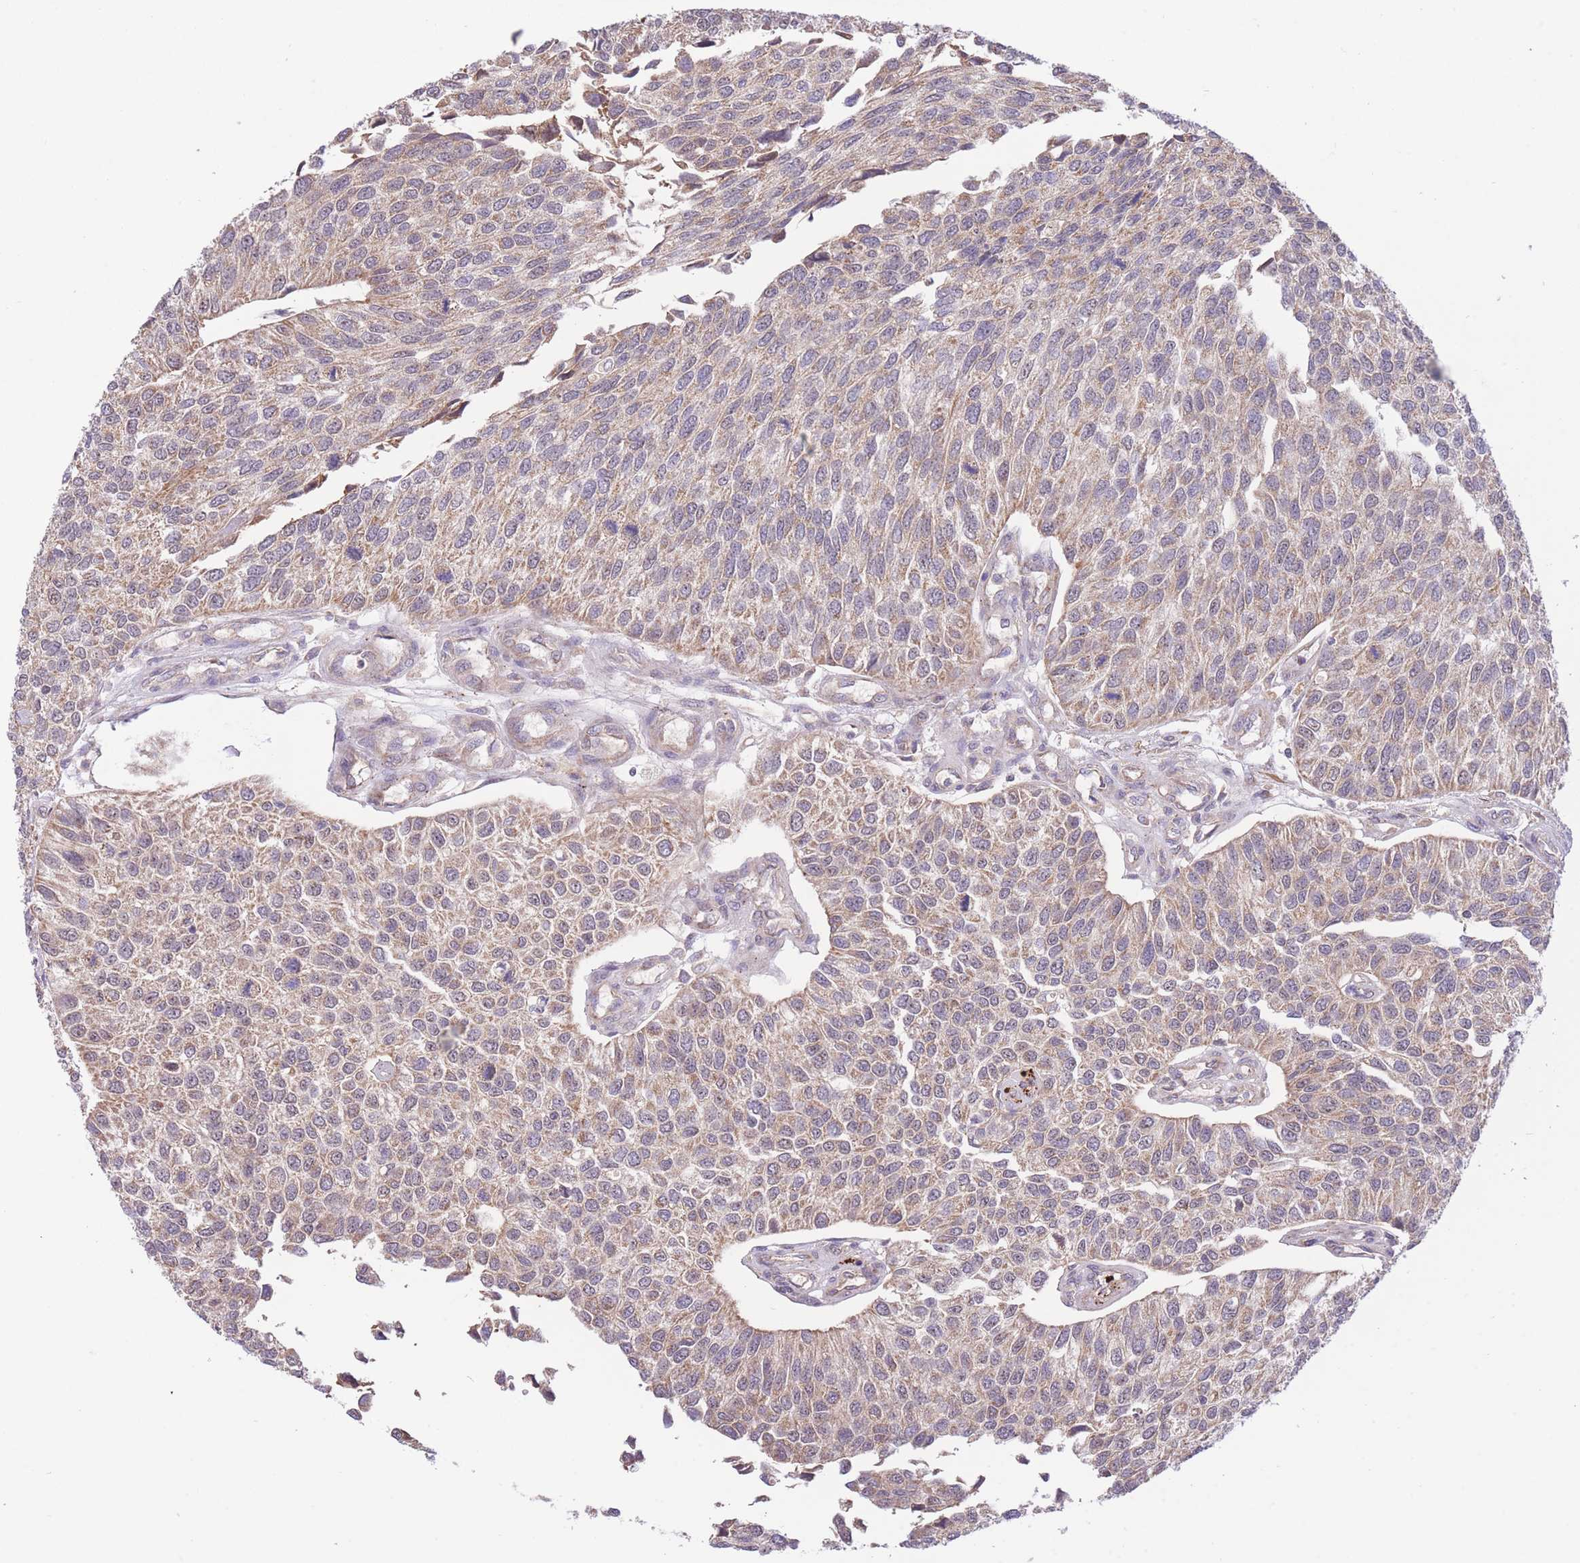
{"staining": {"intensity": "weak", "quantity": ">75%", "location": "cytoplasmic/membranous"}, "tissue": "urothelial cancer", "cell_type": "Tumor cells", "image_type": "cancer", "snomed": [{"axis": "morphology", "description": "Urothelial carcinoma, NOS"}, {"axis": "topography", "description": "Urinary bladder"}], "caption": "Protein expression analysis of human transitional cell carcinoma reveals weak cytoplasmic/membranous positivity in approximately >75% of tumor cells.", "gene": "ATP13A2", "patient": {"sex": "male", "age": 55}}